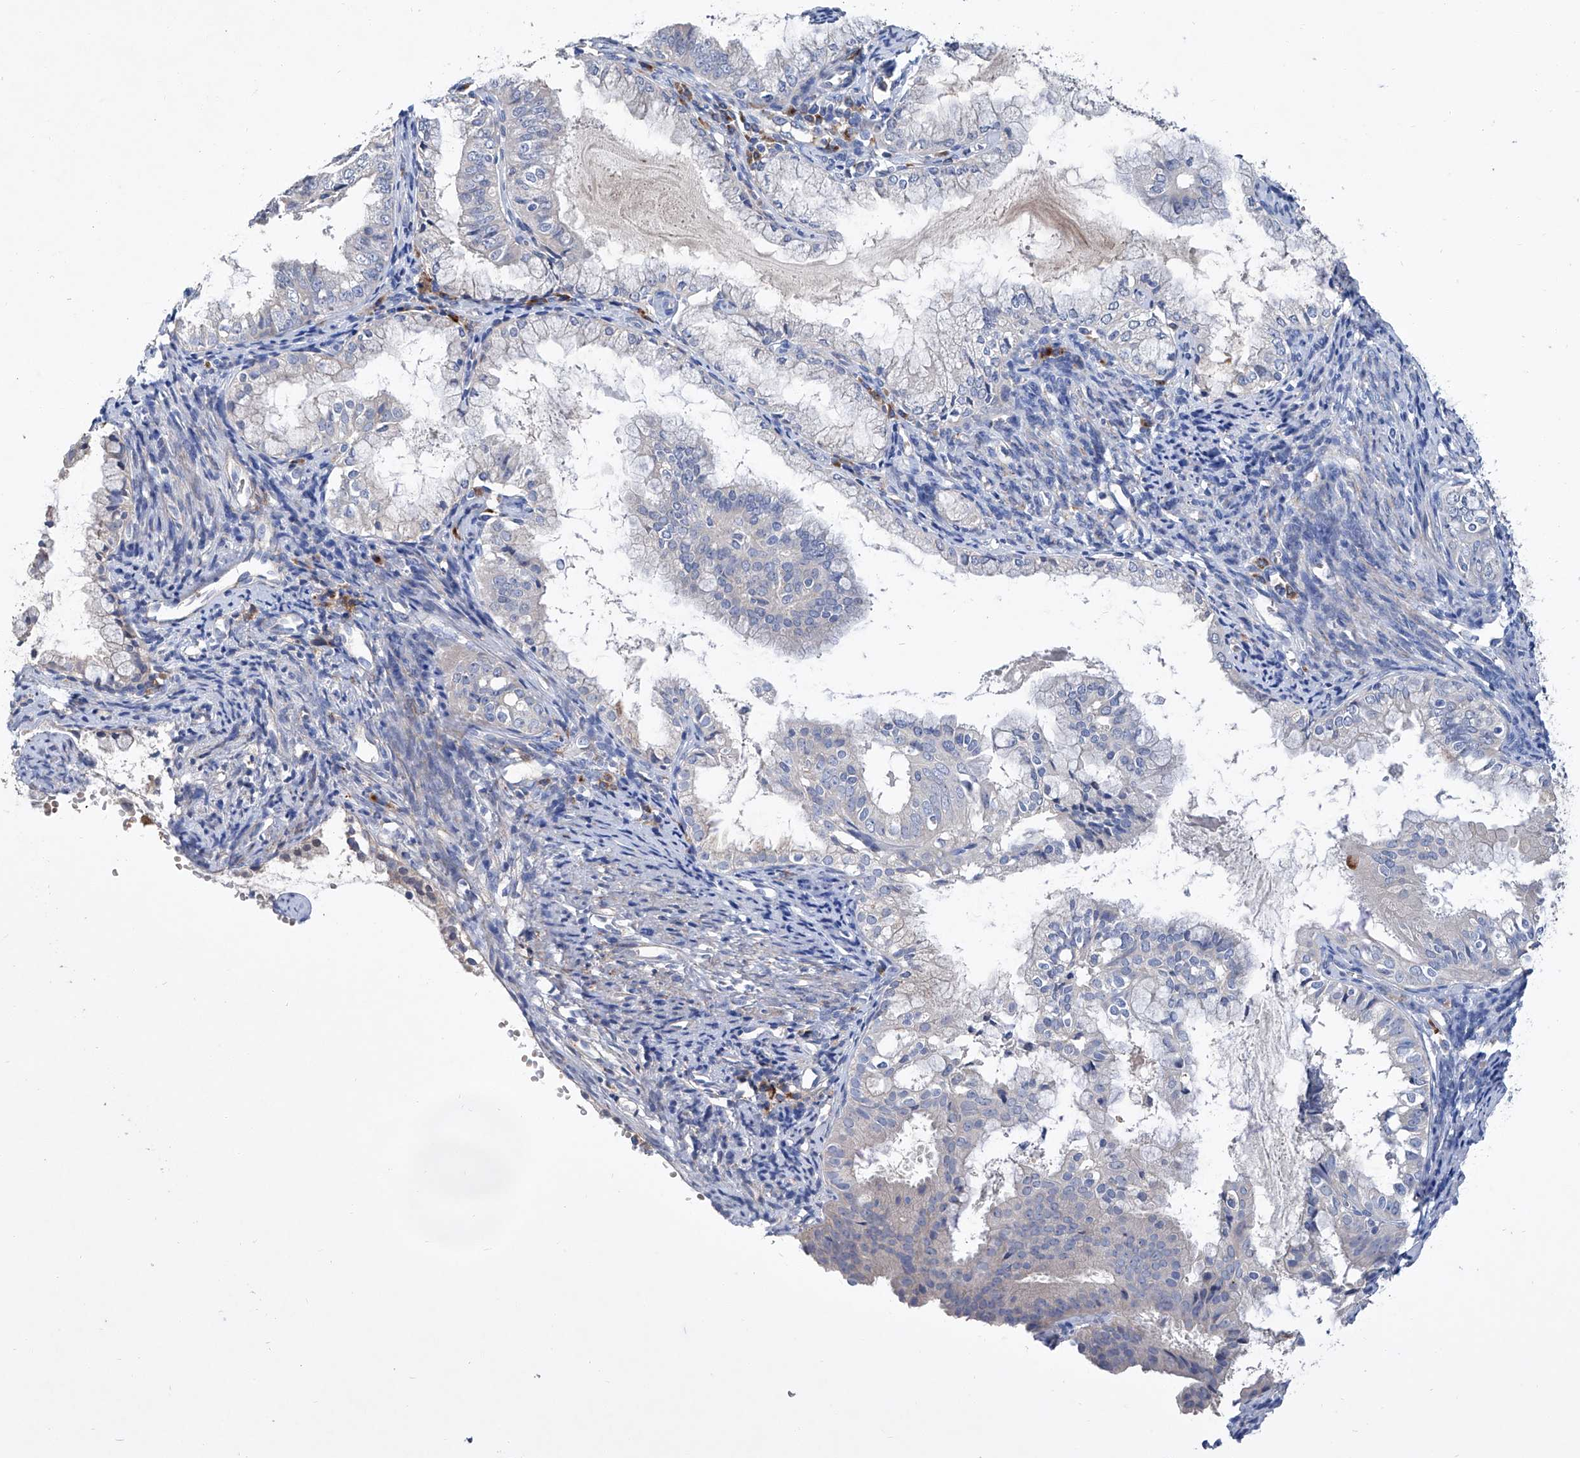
{"staining": {"intensity": "negative", "quantity": "none", "location": "none"}, "tissue": "endometrial cancer", "cell_type": "Tumor cells", "image_type": "cancer", "snomed": [{"axis": "morphology", "description": "Adenocarcinoma, NOS"}, {"axis": "topography", "description": "Endometrium"}], "caption": "Human endometrial adenocarcinoma stained for a protein using IHC reveals no staining in tumor cells.", "gene": "GPT", "patient": {"sex": "female", "age": 63}}